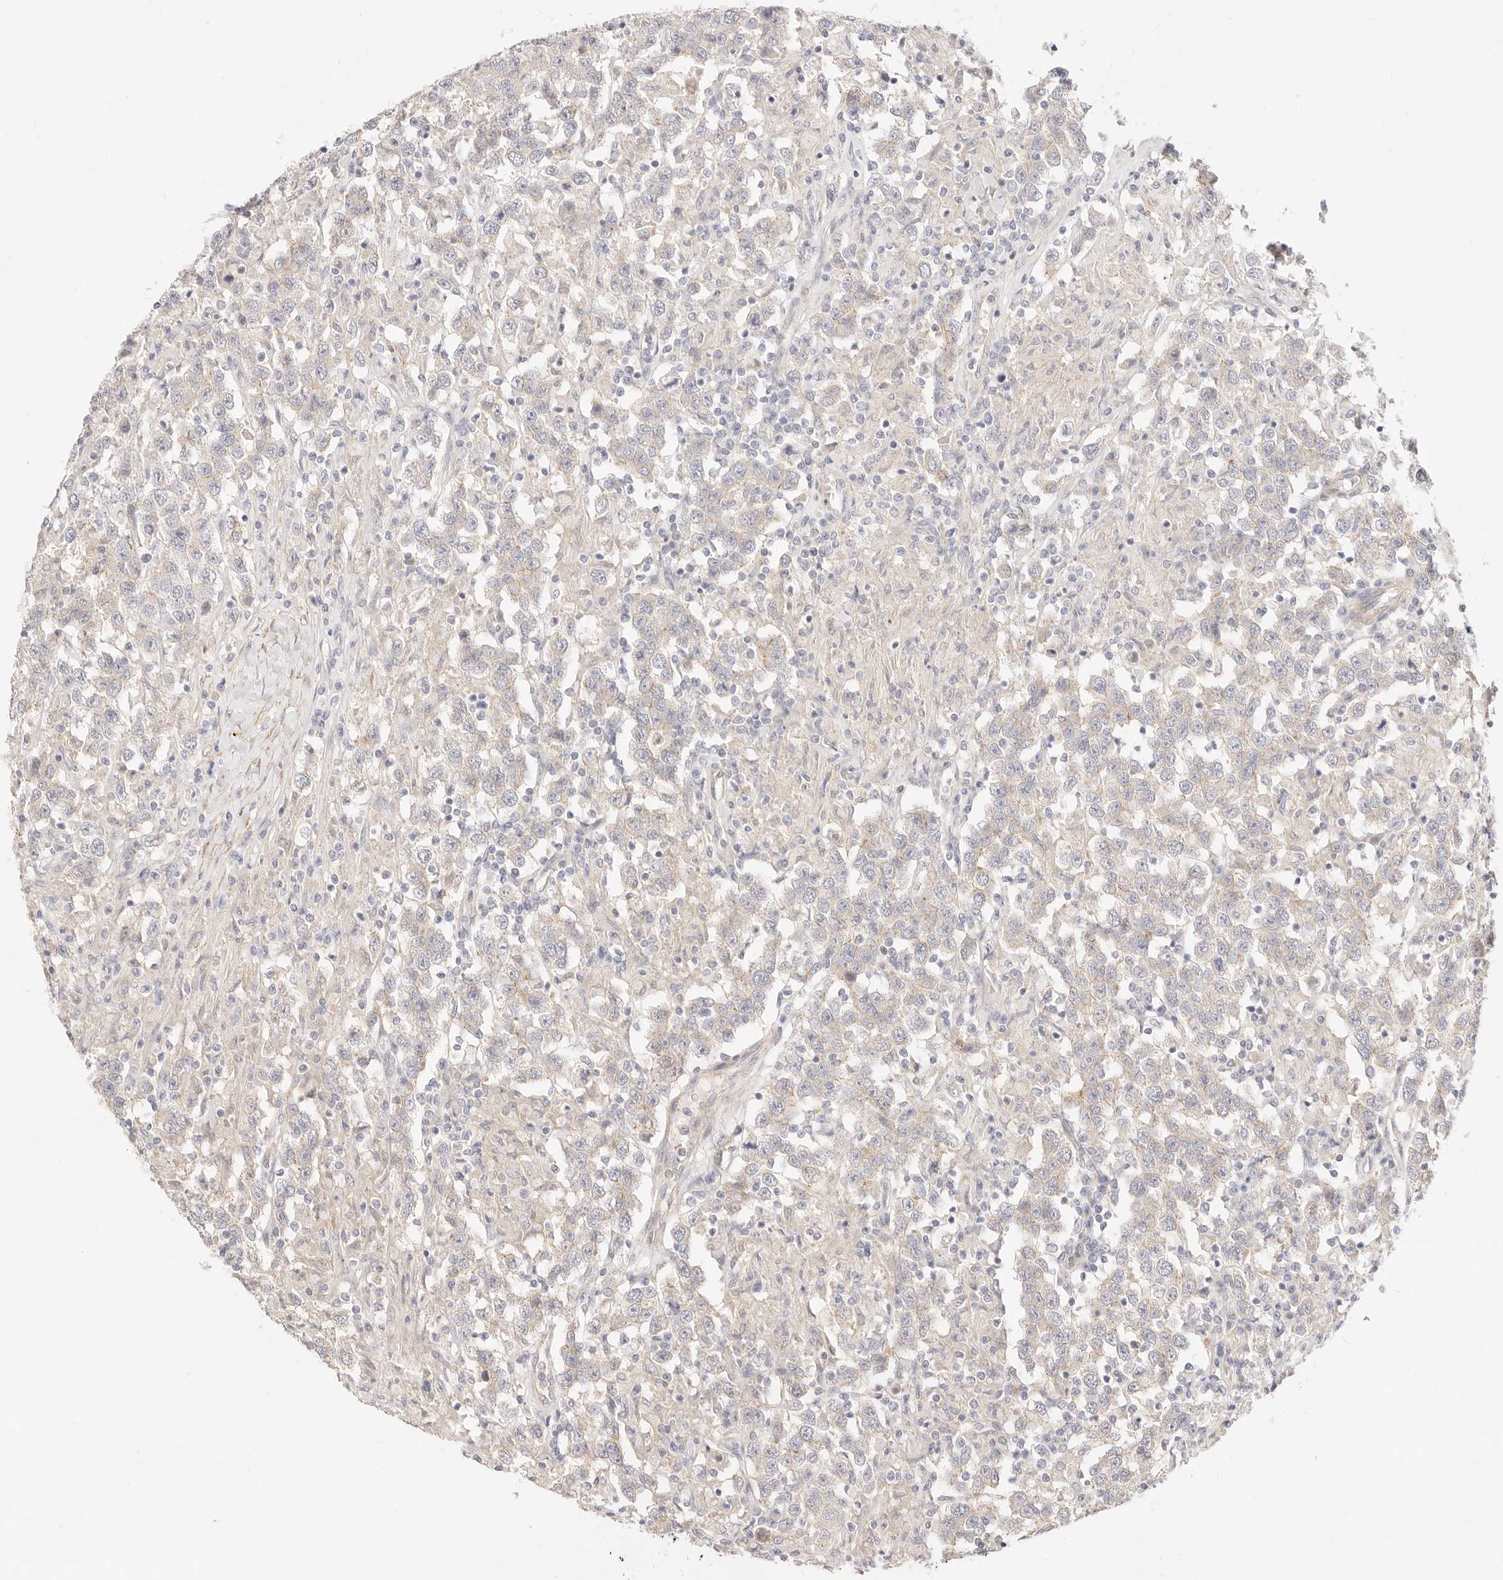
{"staining": {"intensity": "negative", "quantity": "none", "location": "none"}, "tissue": "testis cancer", "cell_type": "Tumor cells", "image_type": "cancer", "snomed": [{"axis": "morphology", "description": "Seminoma, NOS"}, {"axis": "topography", "description": "Testis"}], "caption": "This is an immunohistochemistry (IHC) photomicrograph of human testis cancer. There is no staining in tumor cells.", "gene": "UBXN10", "patient": {"sex": "male", "age": 41}}